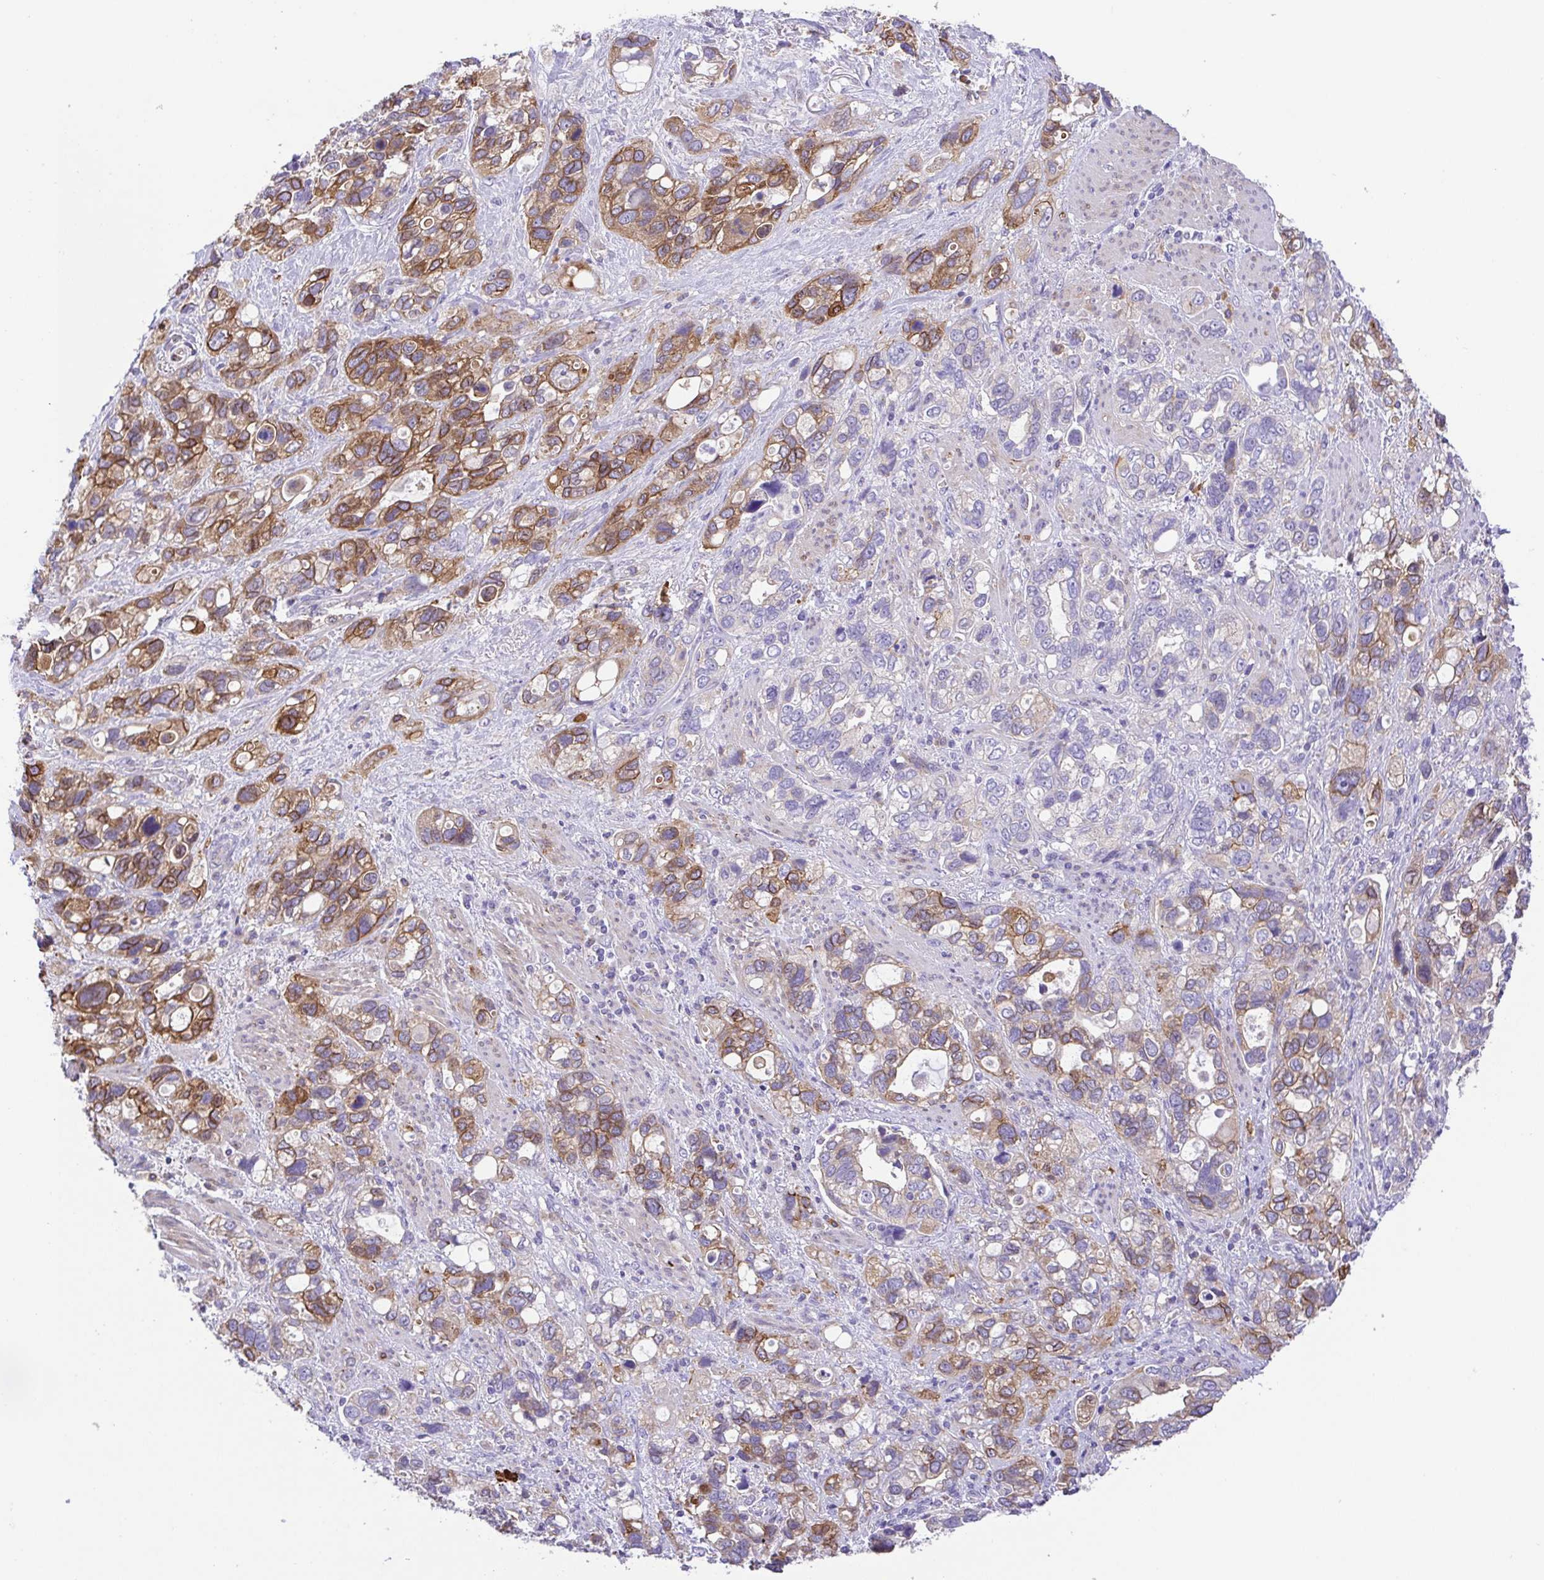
{"staining": {"intensity": "moderate", "quantity": "25%-75%", "location": "cytoplasmic/membranous"}, "tissue": "stomach cancer", "cell_type": "Tumor cells", "image_type": "cancer", "snomed": [{"axis": "morphology", "description": "Adenocarcinoma, NOS"}, {"axis": "topography", "description": "Stomach, upper"}], "caption": "DAB (3,3'-diaminobenzidine) immunohistochemical staining of human adenocarcinoma (stomach) reveals moderate cytoplasmic/membranous protein staining in approximately 25%-75% of tumor cells.", "gene": "SLC13A1", "patient": {"sex": "female", "age": 81}}